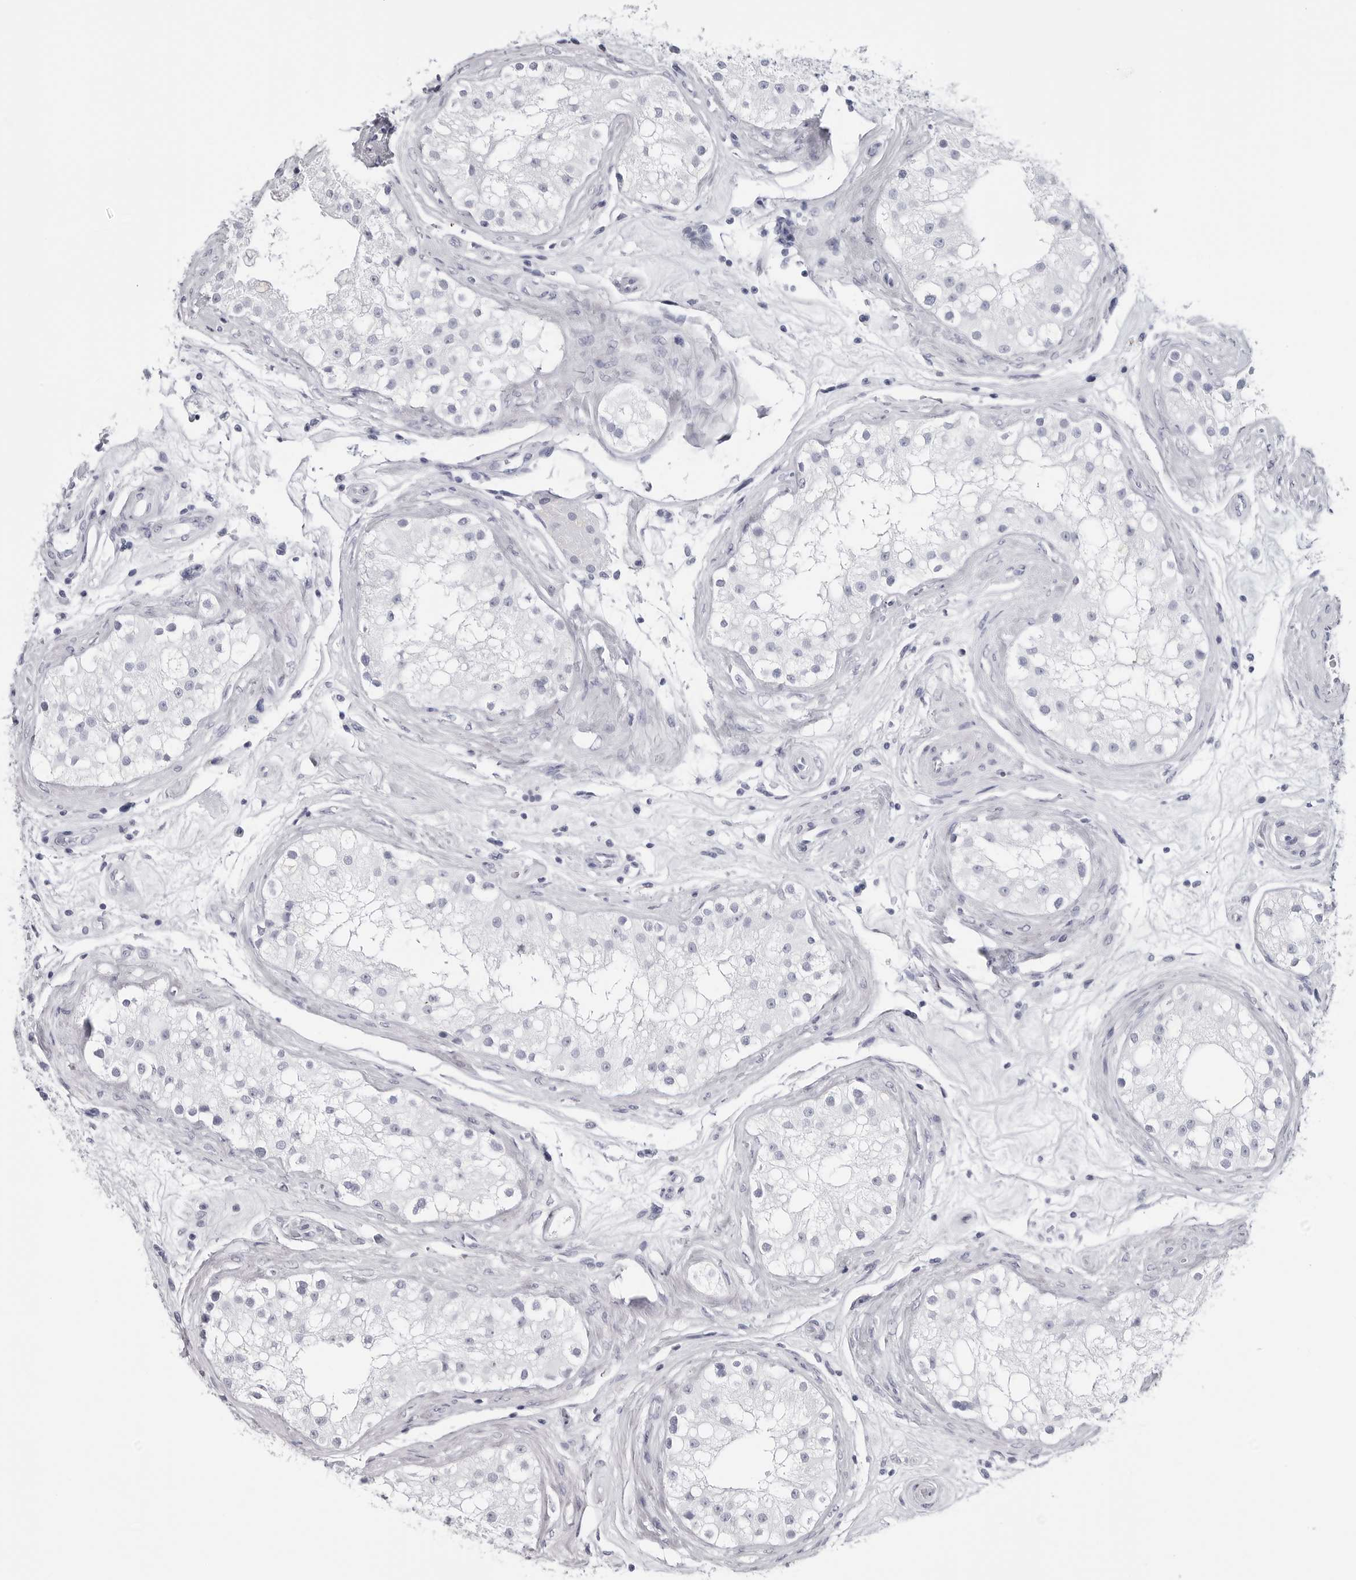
{"staining": {"intensity": "negative", "quantity": "none", "location": "none"}, "tissue": "testis", "cell_type": "Cells in seminiferous ducts", "image_type": "normal", "snomed": [{"axis": "morphology", "description": "Normal tissue, NOS"}, {"axis": "topography", "description": "Testis"}], "caption": "Immunohistochemical staining of benign testis reveals no significant positivity in cells in seminiferous ducts.", "gene": "CST2", "patient": {"sex": "male", "age": 84}}